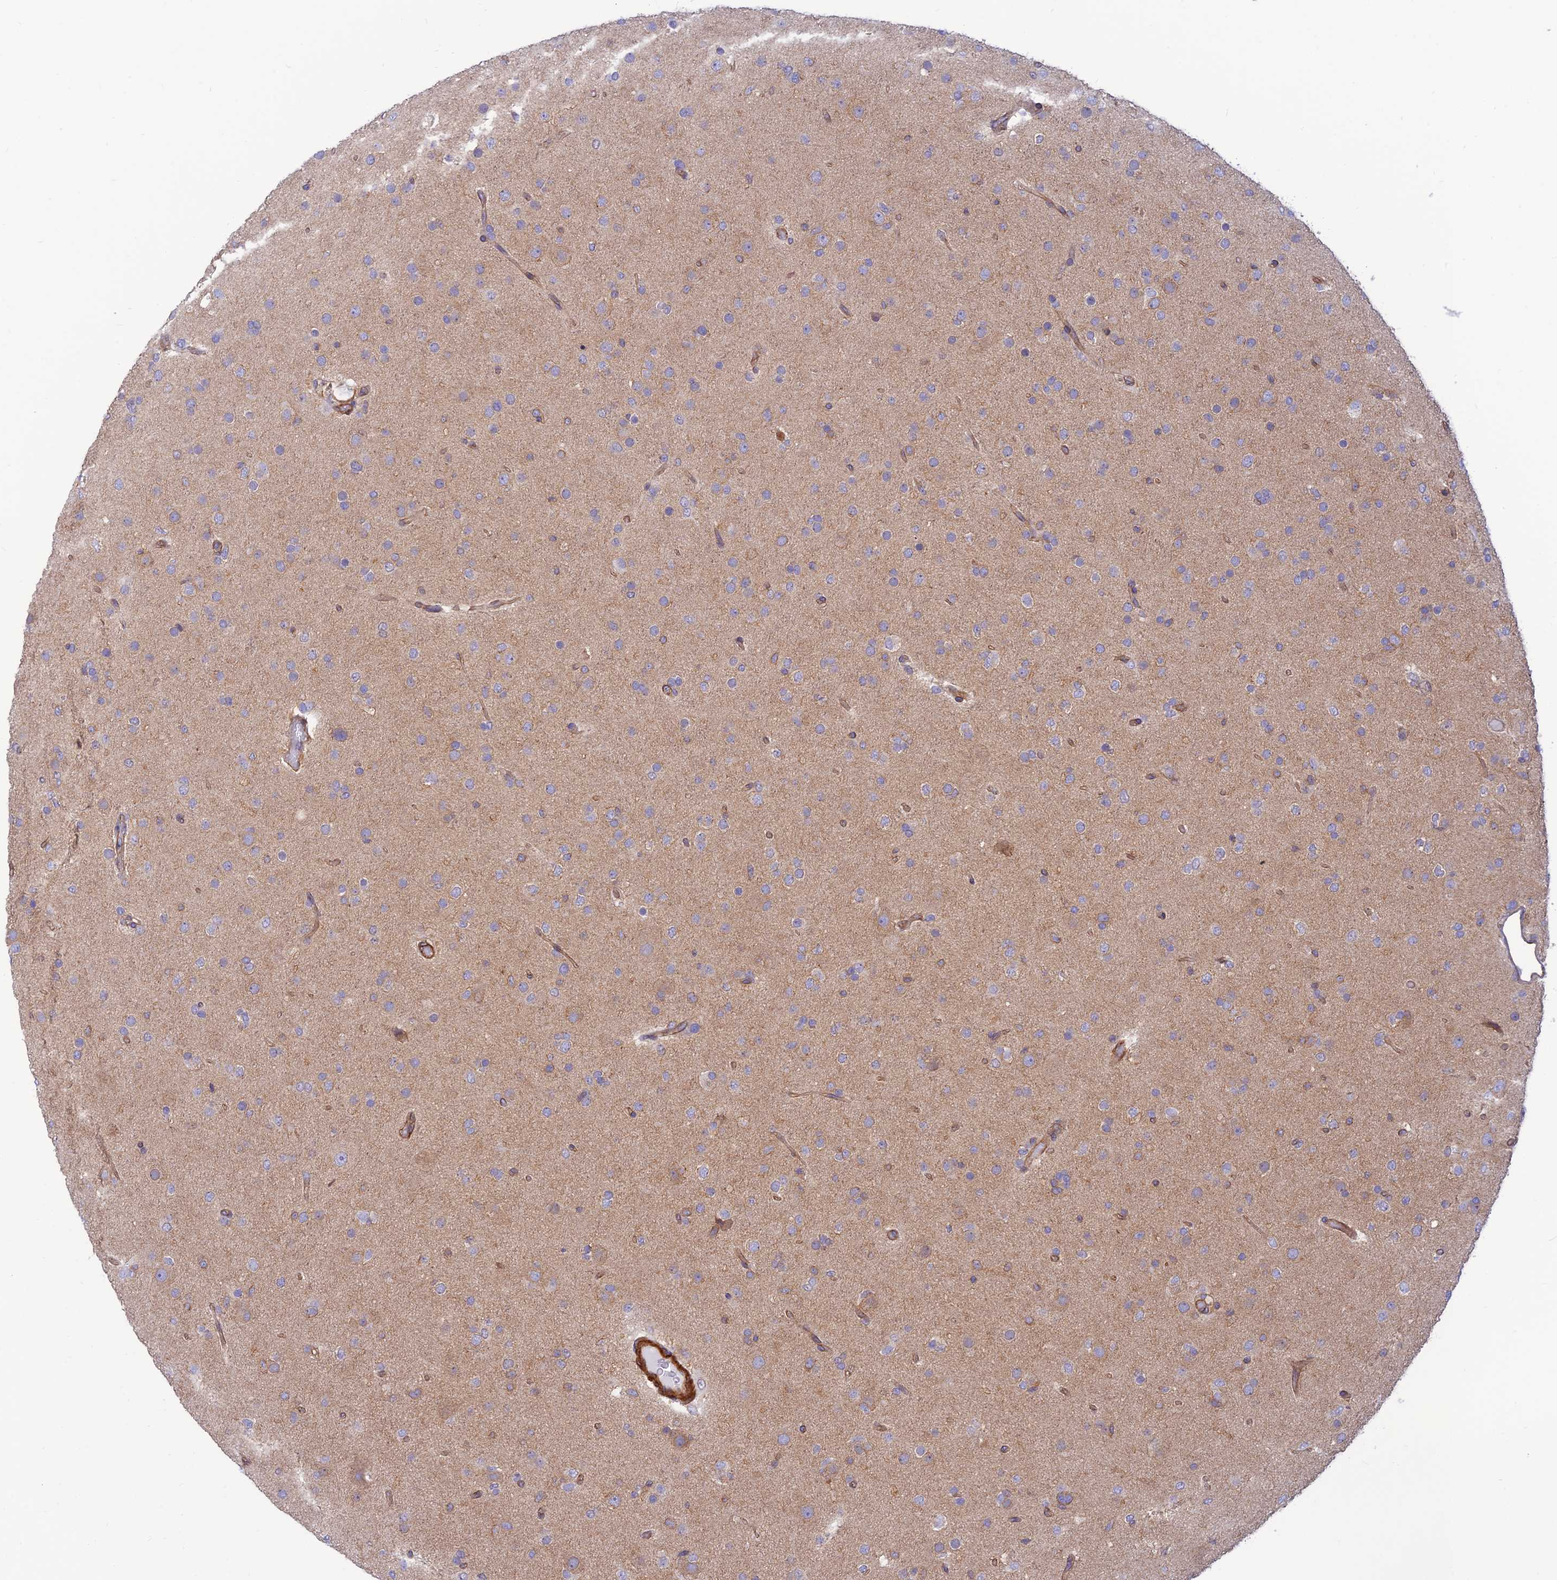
{"staining": {"intensity": "weak", "quantity": "<25%", "location": "cytoplasmic/membranous"}, "tissue": "glioma", "cell_type": "Tumor cells", "image_type": "cancer", "snomed": [{"axis": "morphology", "description": "Glioma, malignant, Low grade"}, {"axis": "topography", "description": "Brain"}], "caption": "An immunohistochemistry image of malignant low-grade glioma is shown. There is no staining in tumor cells of malignant low-grade glioma. The staining is performed using DAB brown chromogen with nuclei counter-stained in using hematoxylin.", "gene": "PPP1R12C", "patient": {"sex": "male", "age": 65}}